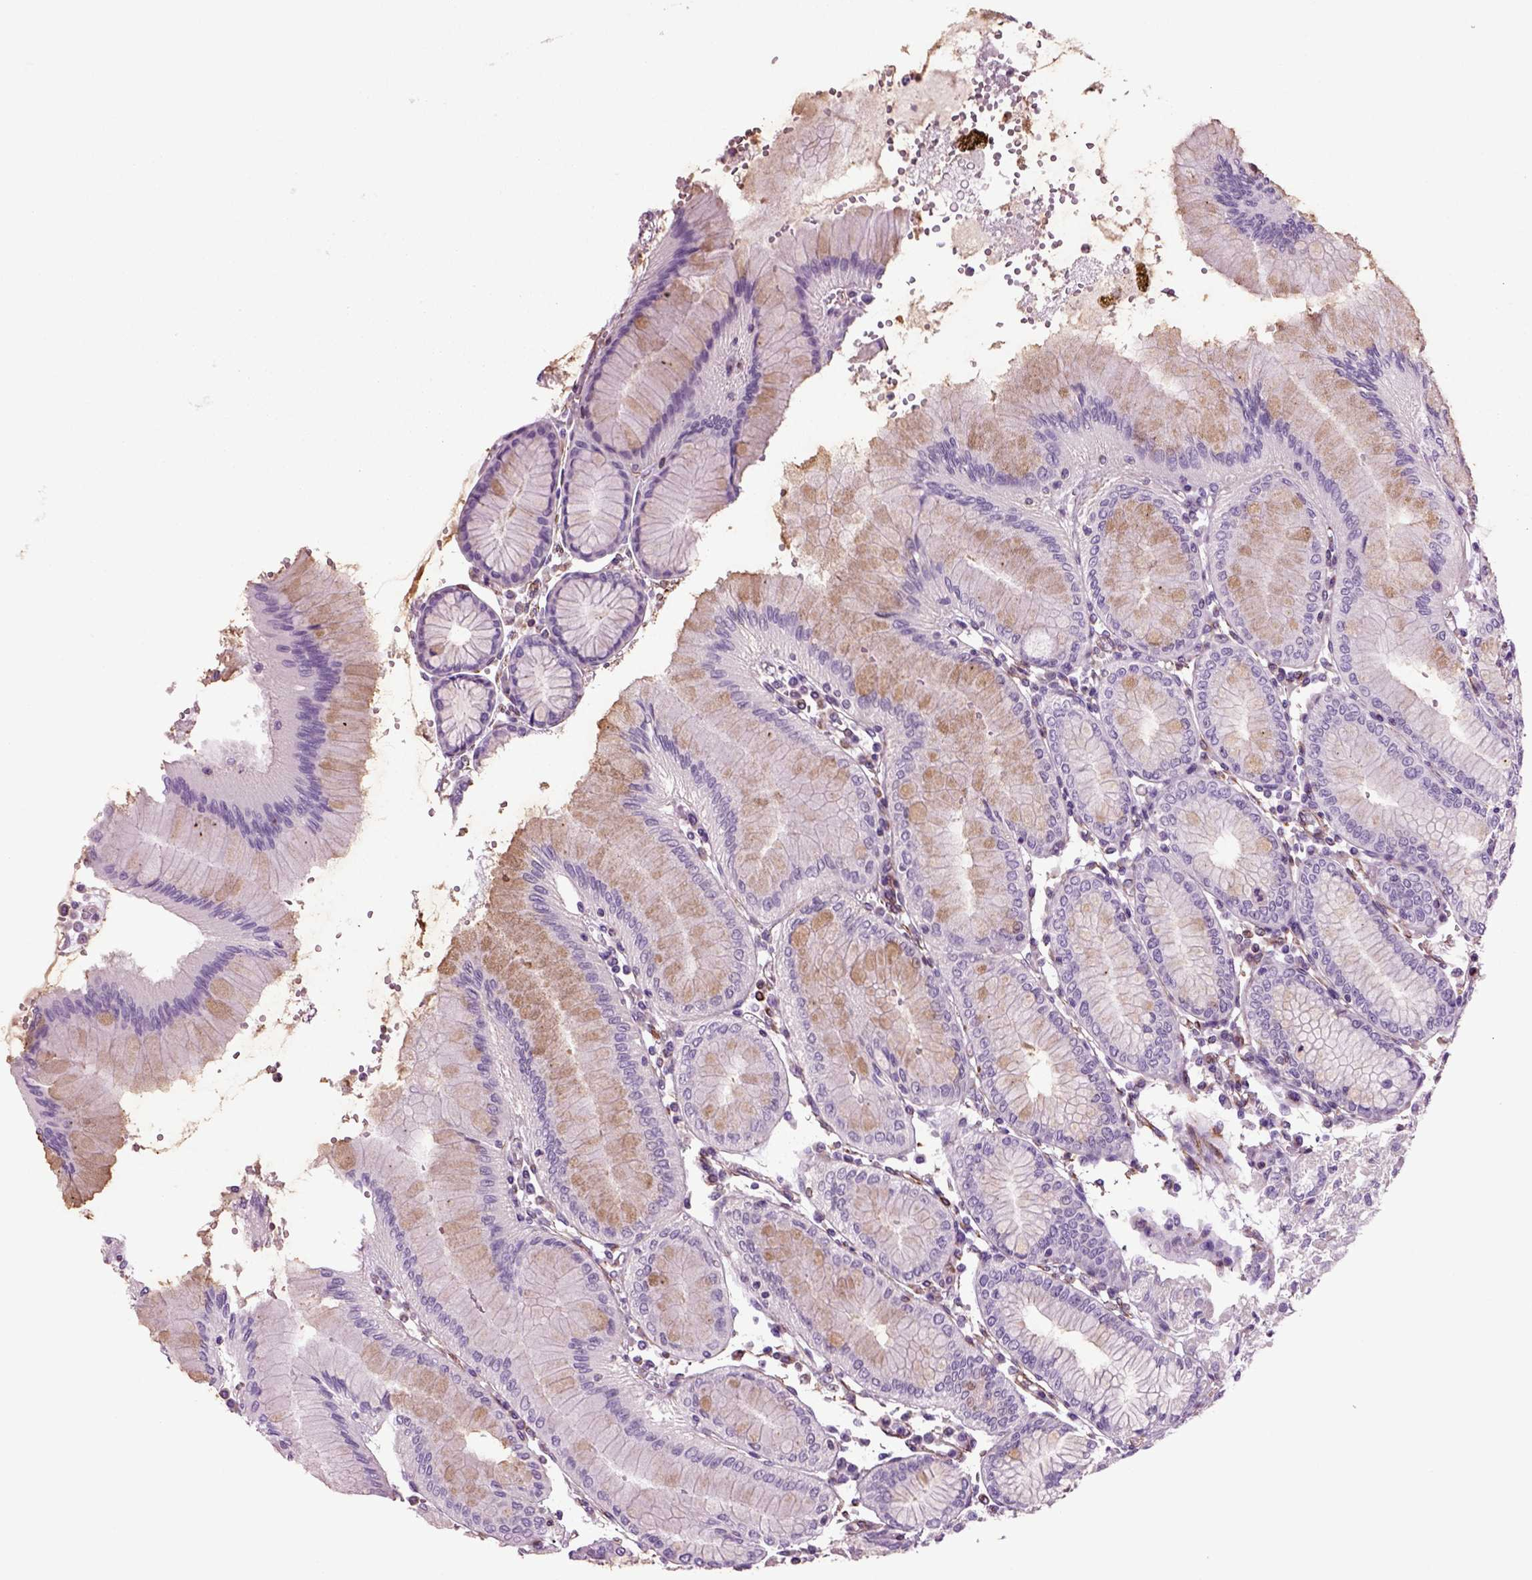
{"staining": {"intensity": "weak", "quantity": "<25%", "location": "cytoplasmic/membranous"}, "tissue": "stomach", "cell_type": "Glandular cells", "image_type": "normal", "snomed": [{"axis": "morphology", "description": "Normal tissue, NOS"}, {"axis": "topography", "description": "Skeletal muscle"}, {"axis": "topography", "description": "Stomach"}], "caption": "Micrograph shows no protein staining in glandular cells of normal stomach.", "gene": "ACER3", "patient": {"sex": "female", "age": 57}}